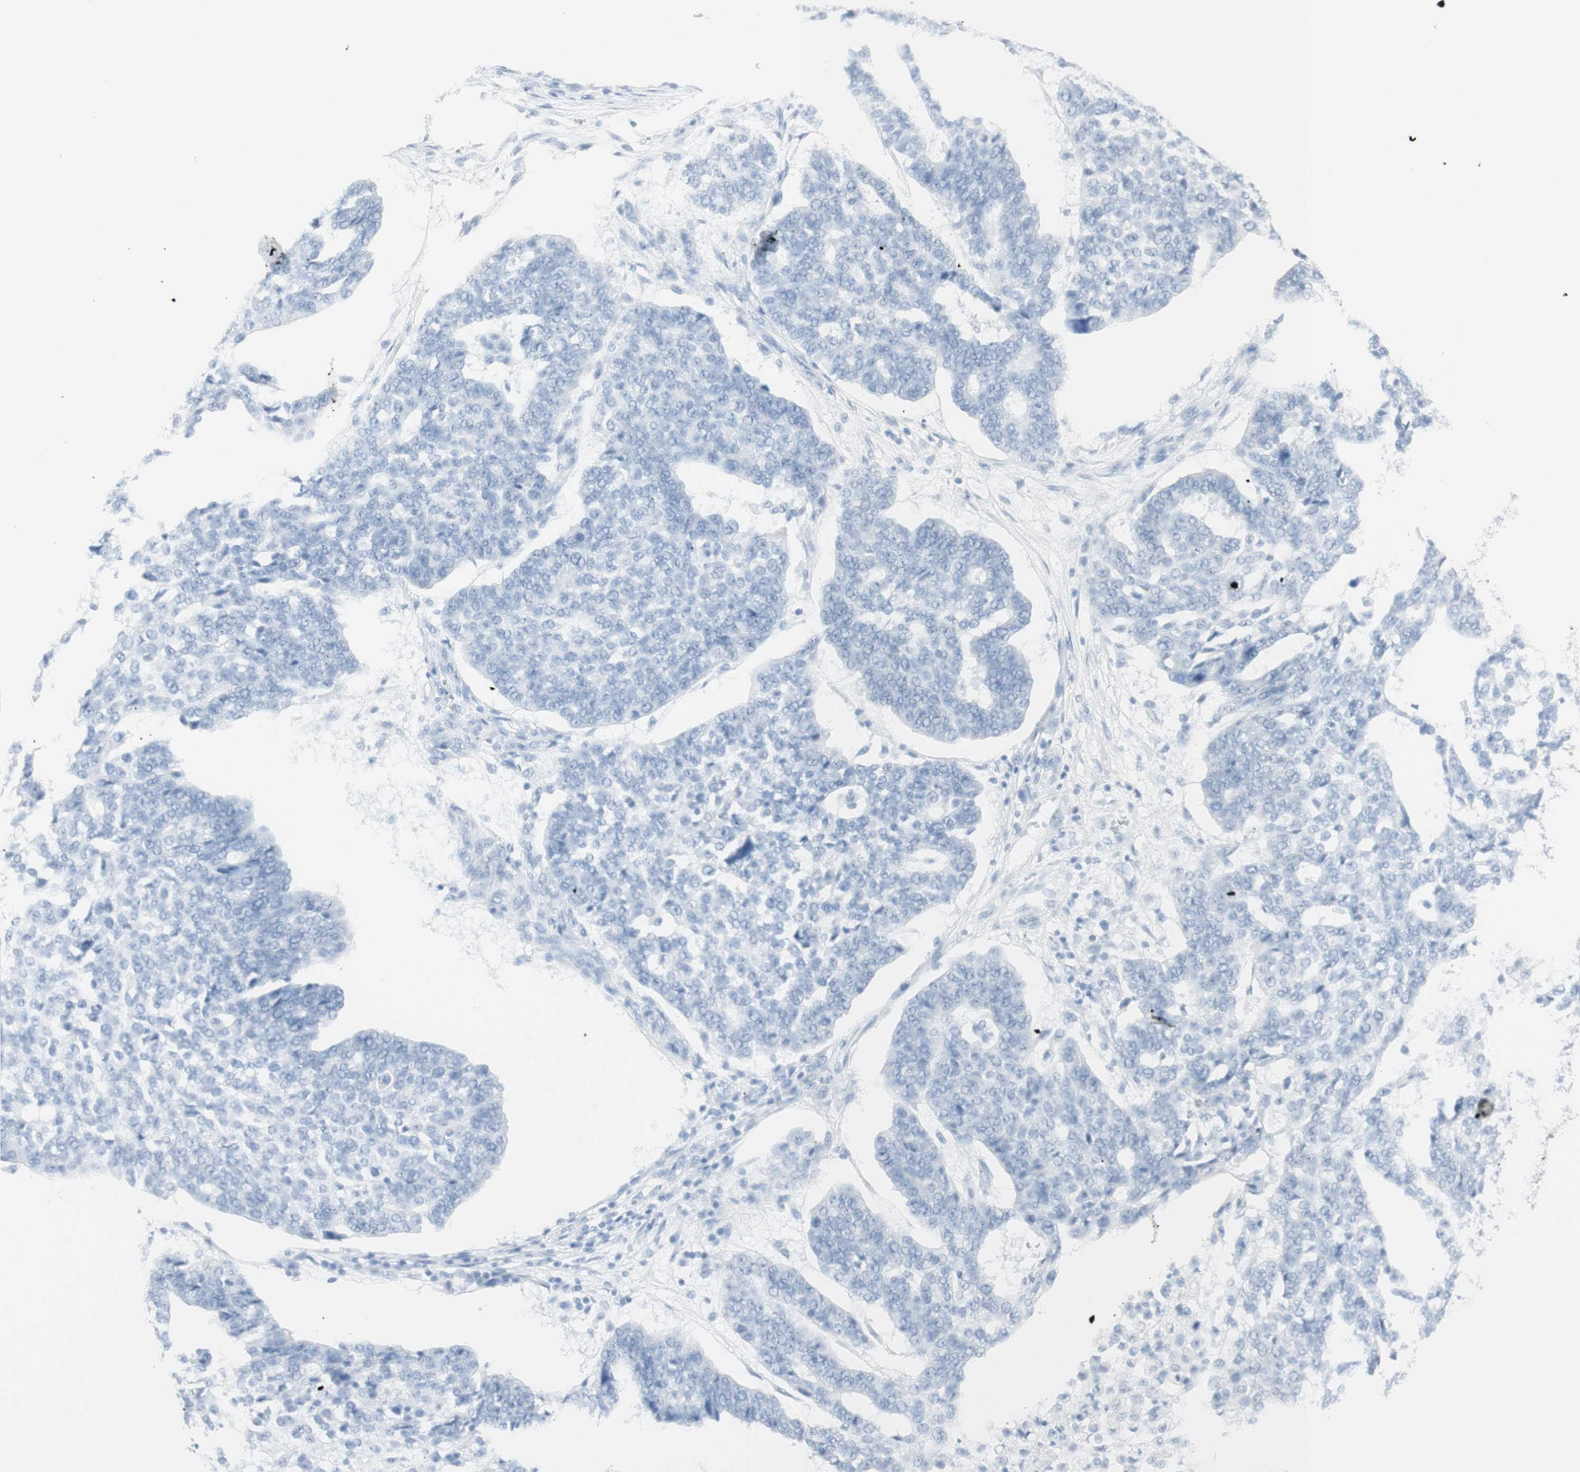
{"staining": {"intensity": "negative", "quantity": "none", "location": "none"}, "tissue": "ovarian cancer", "cell_type": "Tumor cells", "image_type": "cancer", "snomed": [{"axis": "morphology", "description": "Cystadenocarcinoma, serous, NOS"}, {"axis": "topography", "description": "Ovary"}], "caption": "Image shows no significant protein expression in tumor cells of ovarian cancer (serous cystadenocarcinoma).", "gene": "NAPSA", "patient": {"sex": "female", "age": 59}}